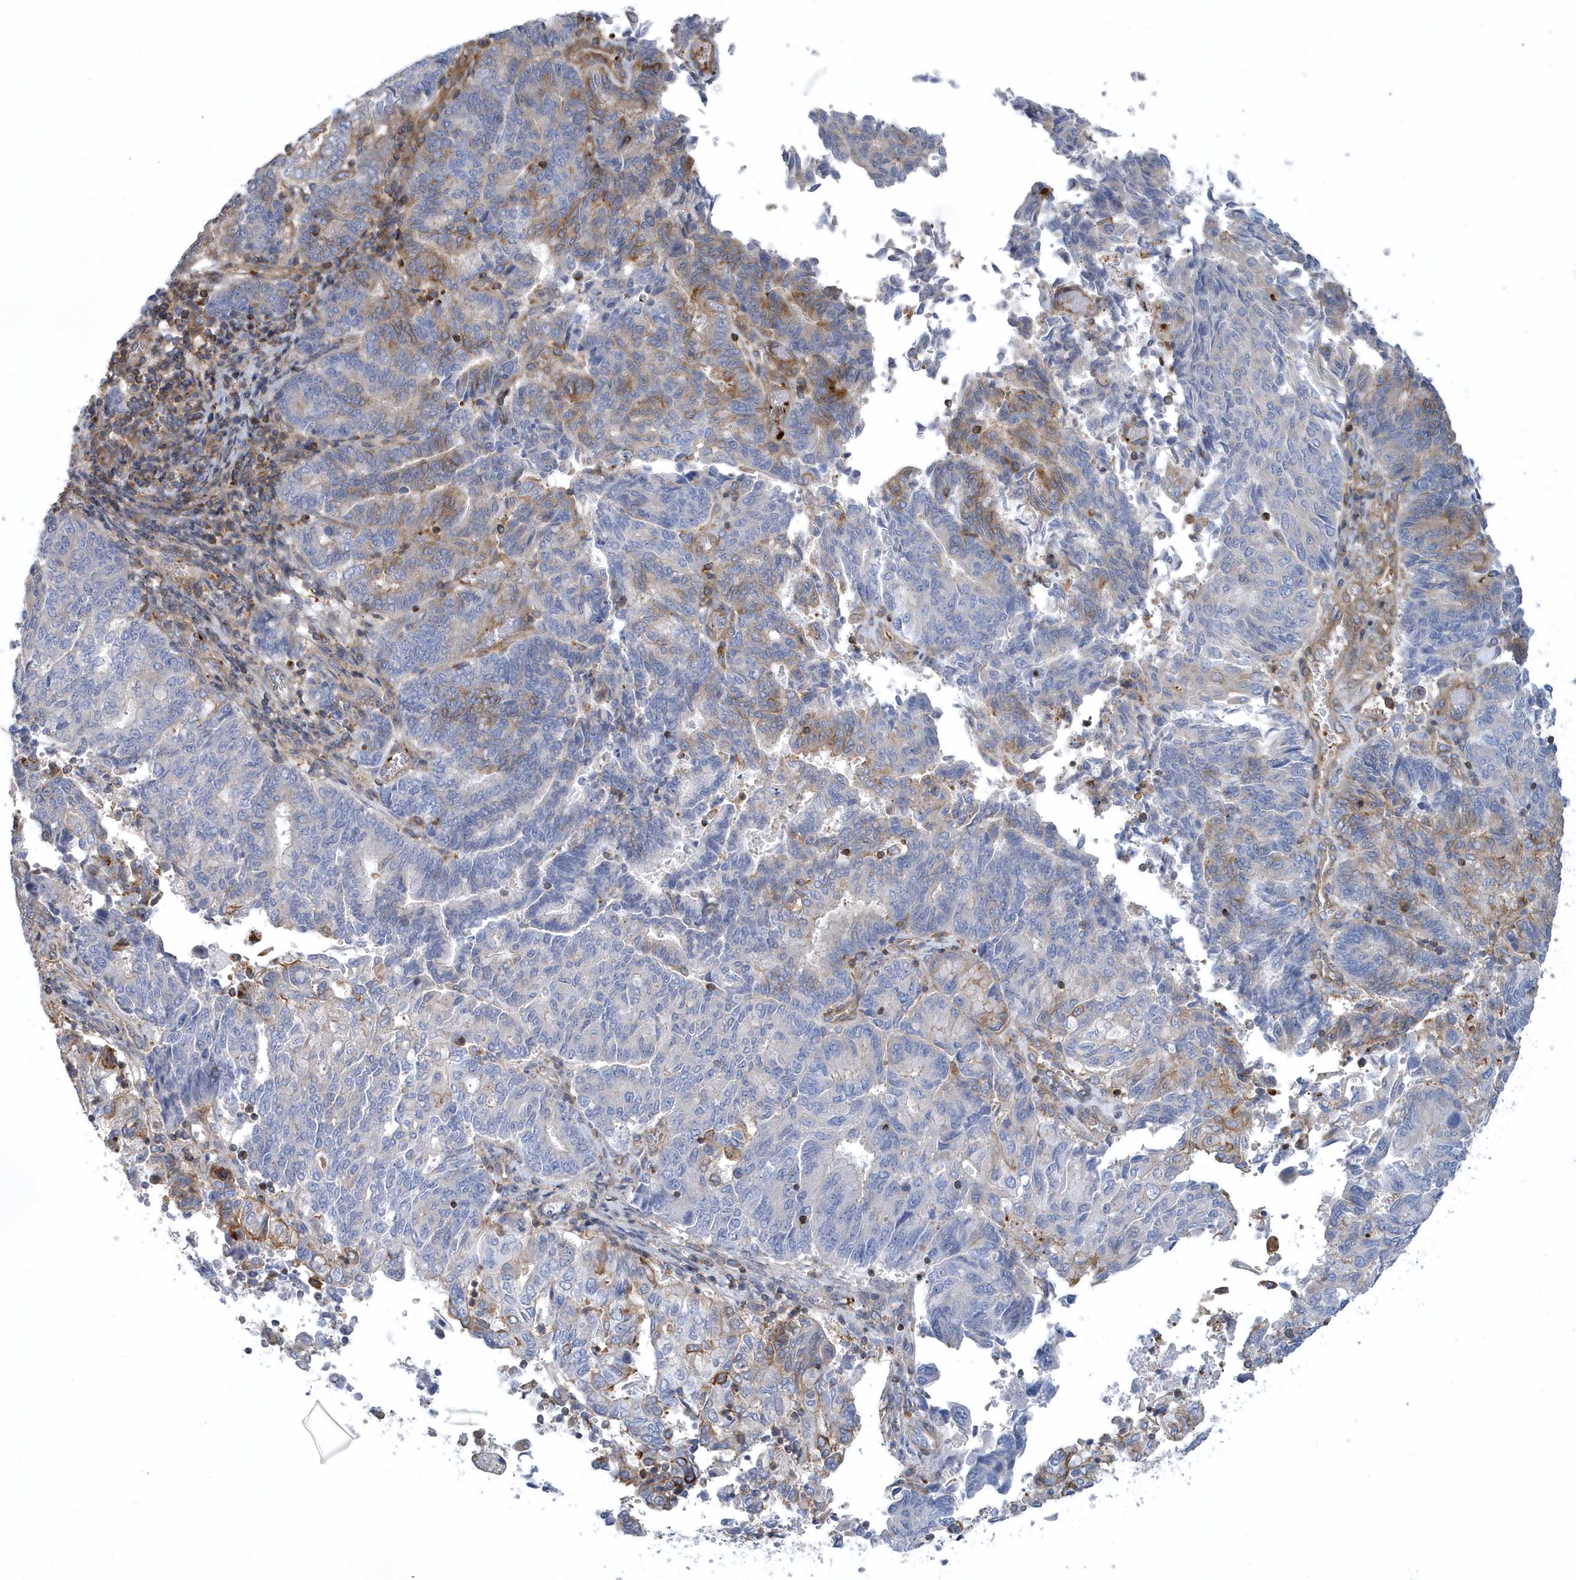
{"staining": {"intensity": "negative", "quantity": "none", "location": "none"}, "tissue": "endometrial cancer", "cell_type": "Tumor cells", "image_type": "cancer", "snomed": [{"axis": "morphology", "description": "Adenocarcinoma, NOS"}, {"axis": "topography", "description": "Endometrium"}], "caption": "IHC of human endometrial cancer (adenocarcinoma) displays no staining in tumor cells.", "gene": "ARAP2", "patient": {"sex": "female", "age": 80}}